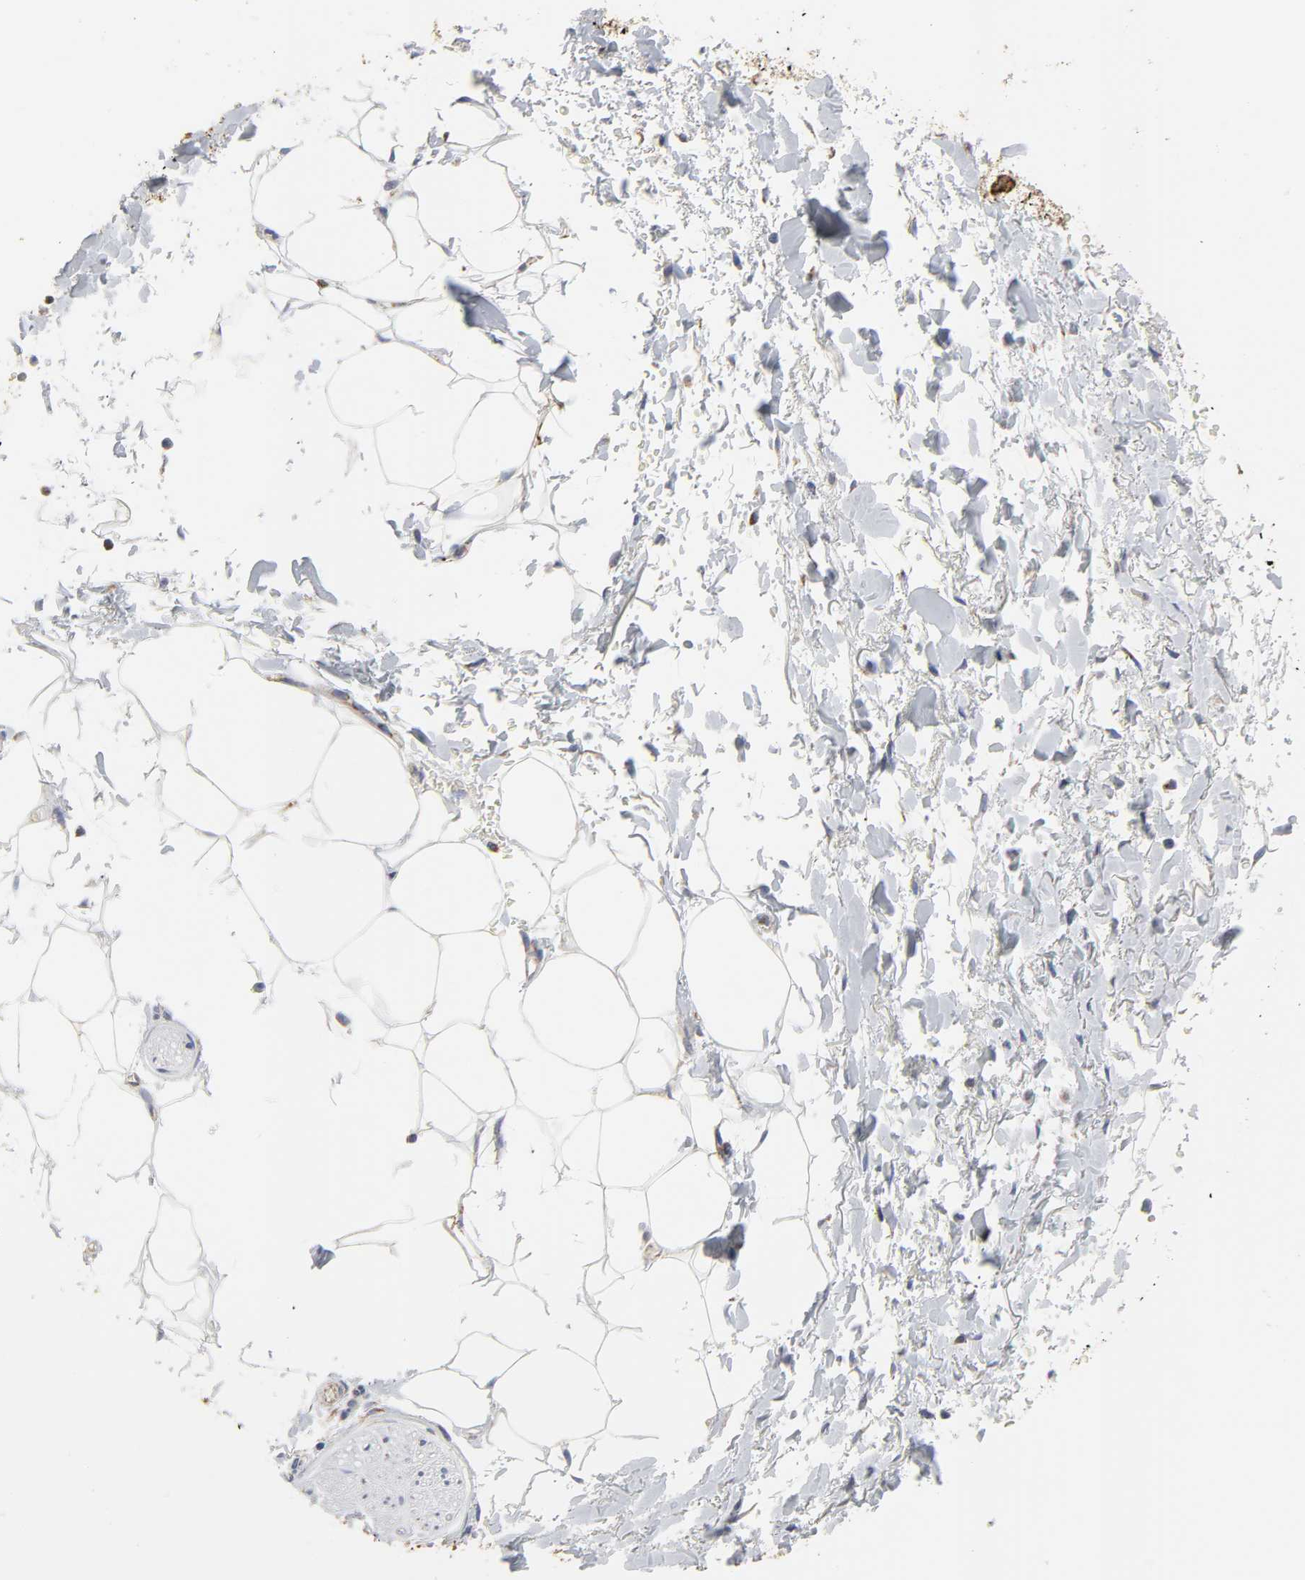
{"staining": {"intensity": "moderate", "quantity": "<25%", "location": "cytoplasmic/membranous"}, "tissue": "adipose tissue", "cell_type": "Adipocytes", "image_type": "normal", "snomed": [{"axis": "morphology", "description": "Normal tissue, NOS"}, {"axis": "topography", "description": "Soft tissue"}, {"axis": "topography", "description": "Peripheral nerve tissue"}], "caption": "Adipose tissue stained with DAB immunohistochemistry (IHC) reveals low levels of moderate cytoplasmic/membranous expression in about <25% of adipocytes.", "gene": "CYCS", "patient": {"sex": "female", "age": 71}}